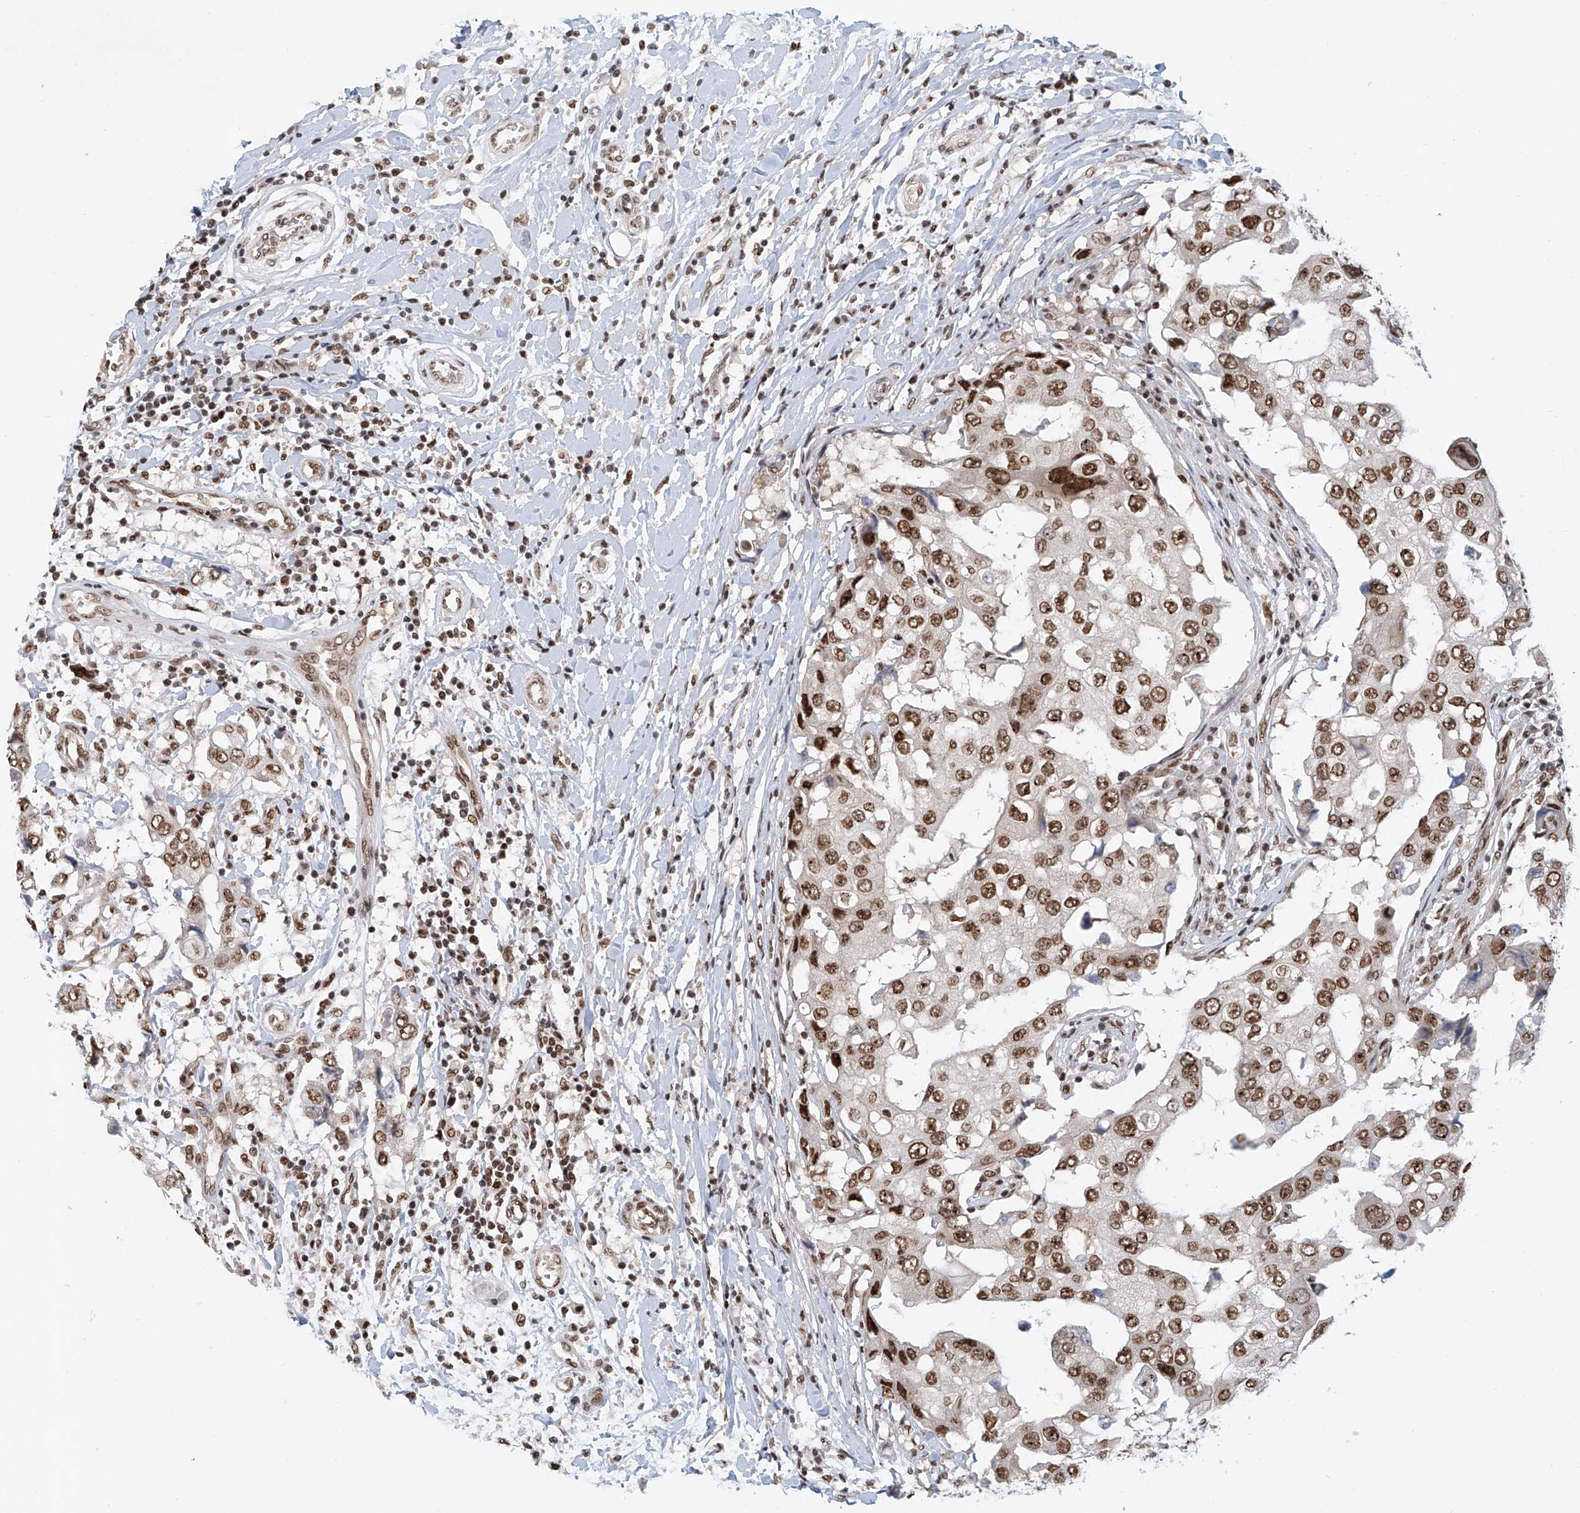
{"staining": {"intensity": "strong", "quantity": ">75%", "location": "nuclear"}, "tissue": "breast cancer", "cell_type": "Tumor cells", "image_type": "cancer", "snomed": [{"axis": "morphology", "description": "Duct carcinoma"}, {"axis": "topography", "description": "Breast"}], "caption": "DAB immunohistochemical staining of breast cancer displays strong nuclear protein positivity in about >75% of tumor cells.", "gene": "ZNF470", "patient": {"sex": "female", "age": 27}}